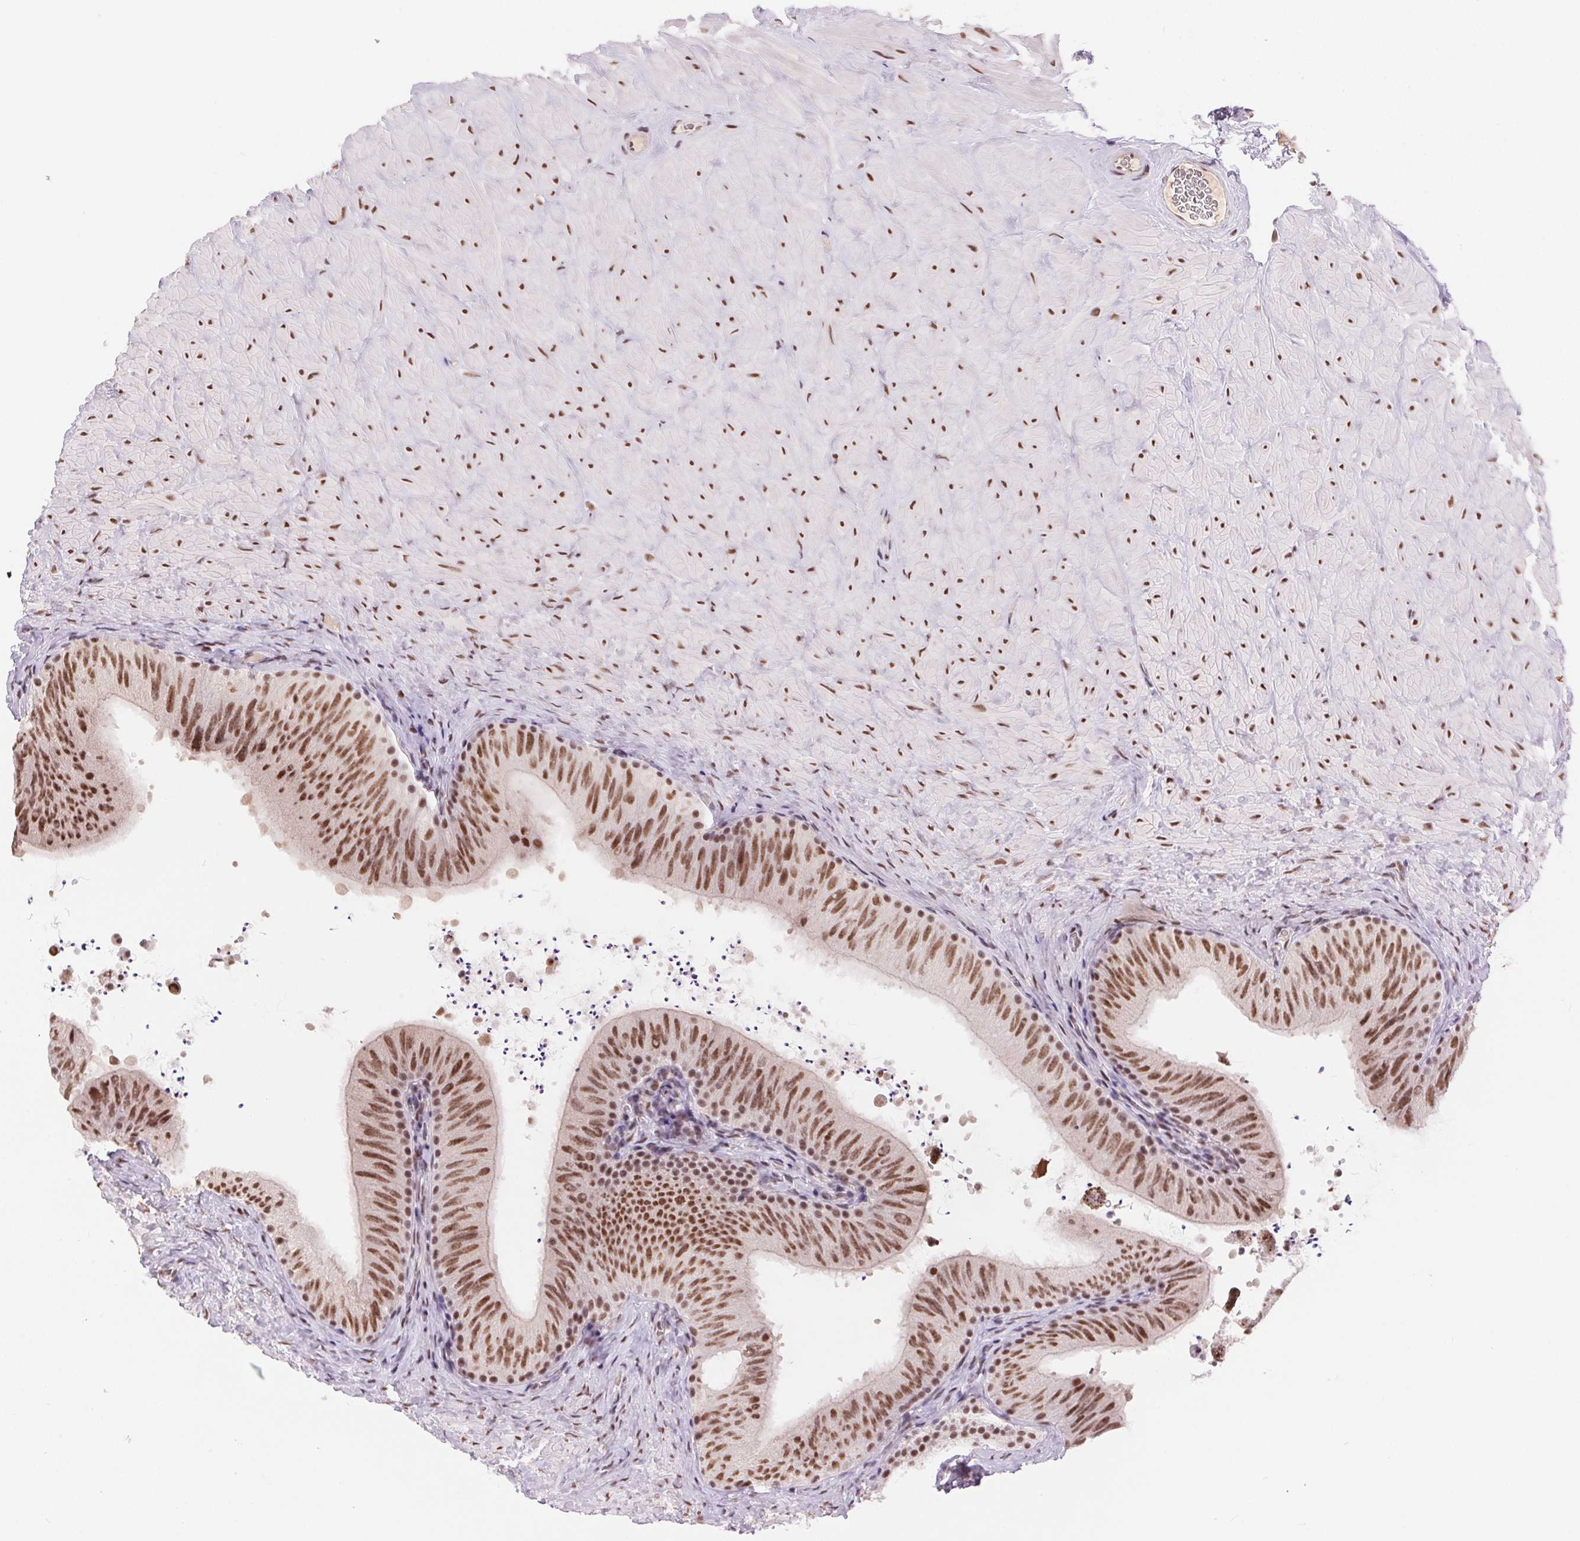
{"staining": {"intensity": "strong", "quantity": ">75%", "location": "nuclear"}, "tissue": "epididymis", "cell_type": "Glandular cells", "image_type": "normal", "snomed": [{"axis": "morphology", "description": "Normal tissue, NOS"}, {"axis": "topography", "description": "Epididymis, spermatic cord, NOS"}, {"axis": "topography", "description": "Epididymis"}], "caption": "This image exhibits immunohistochemistry staining of benign epididymis, with high strong nuclear positivity in approximately >75% of glandular cells.", "gene": "CD2BP2", "patient": {"sex": "male", "age": 31}}